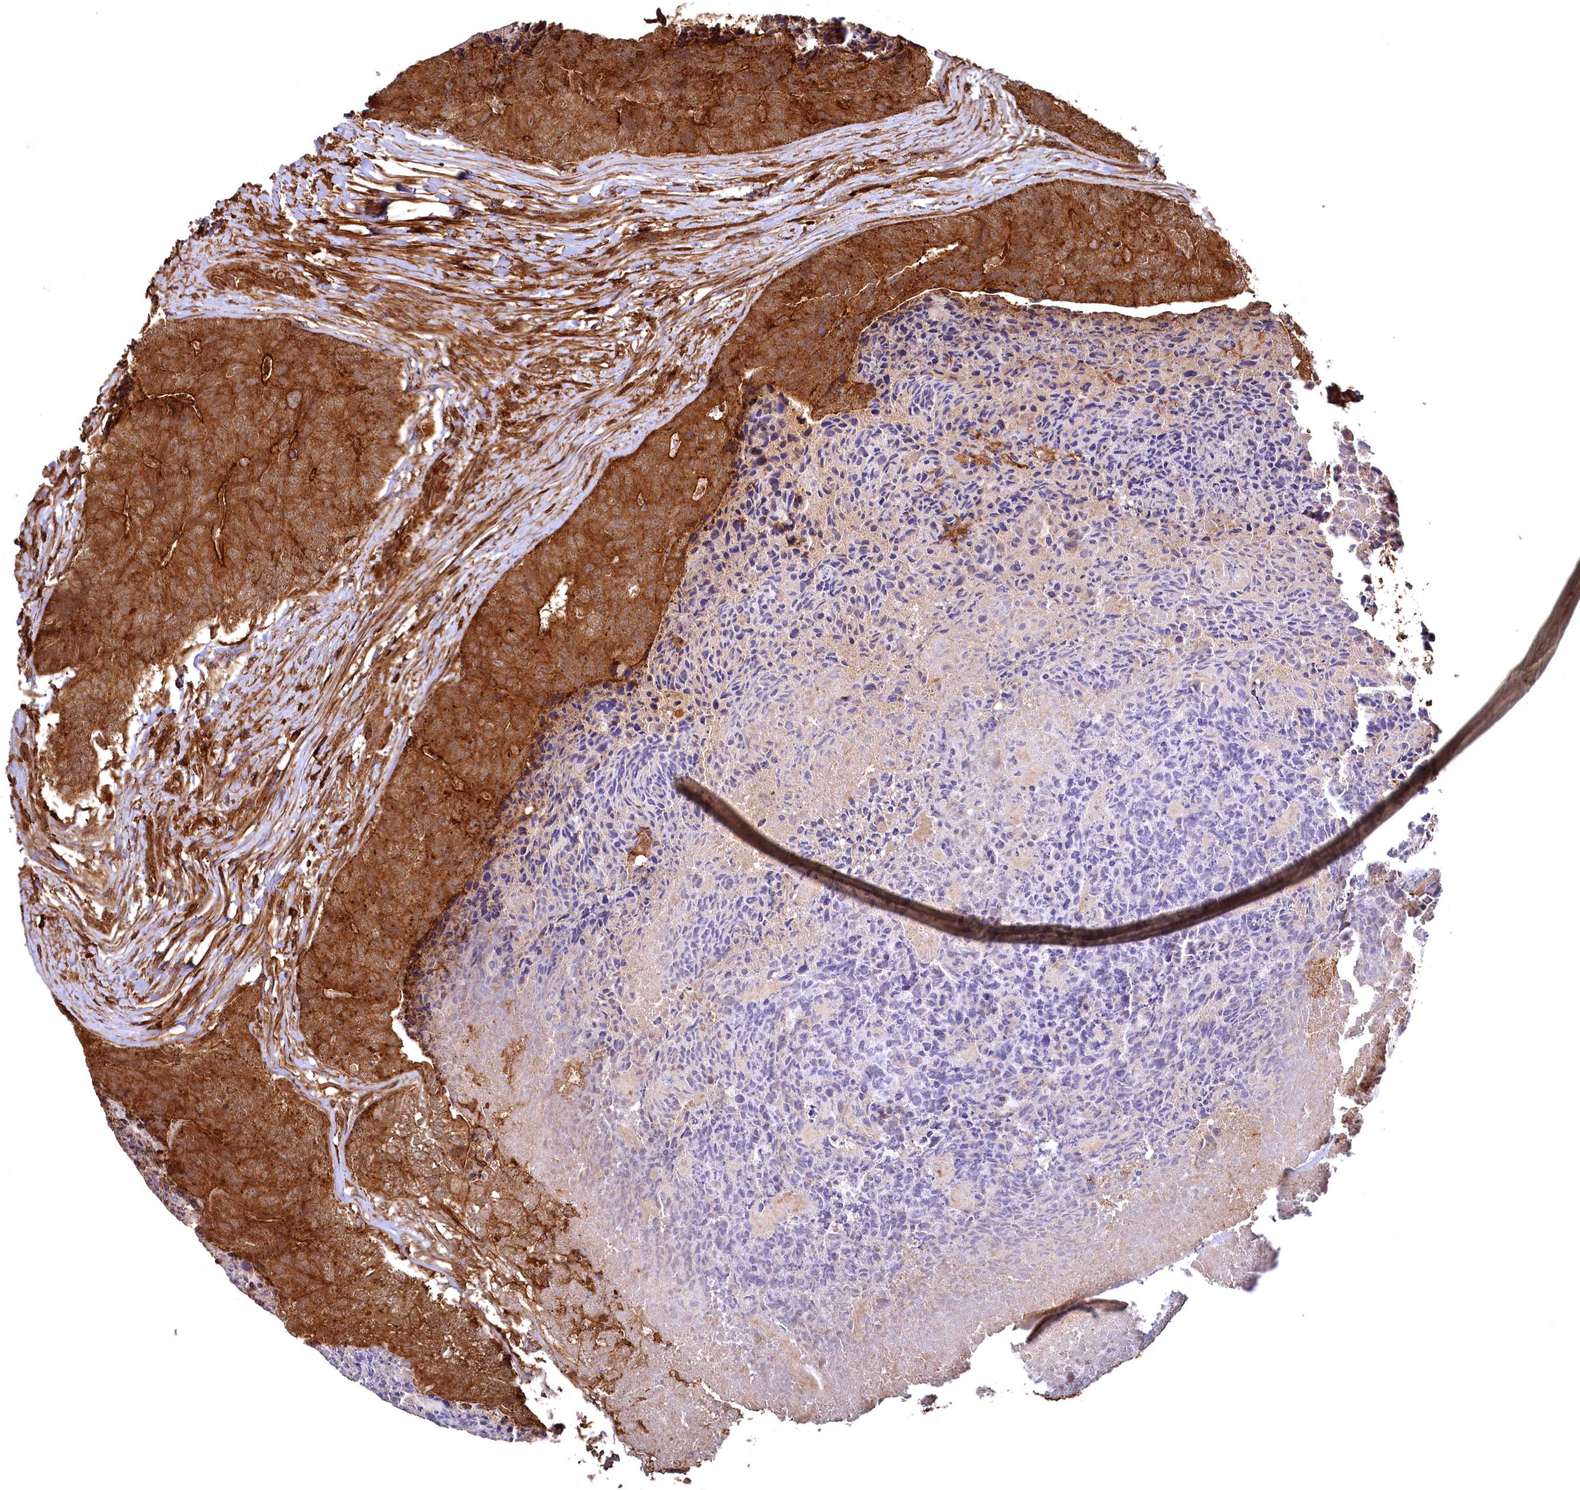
{"staining": {"intensity": "strong", "quantity": ">75%", "location": "cytoplasmic/membranous"}, "tissue": "colorectal cancer", "cell_type": "Tumor cells", "image_type": "cancer", "snomed": [{"axis": "morphology", "description": "Adenocarcinoma, NOS"}, {"axis": "topography", "description": "Colon"}], "caption": "Tumor cells demonstrate strong cytoplasmic/membranous expression in approximately >75% of cells in colorectal adenocarcinoma.", "gene": "STUB1", "patient": {"sex": "female", "age": 67}}